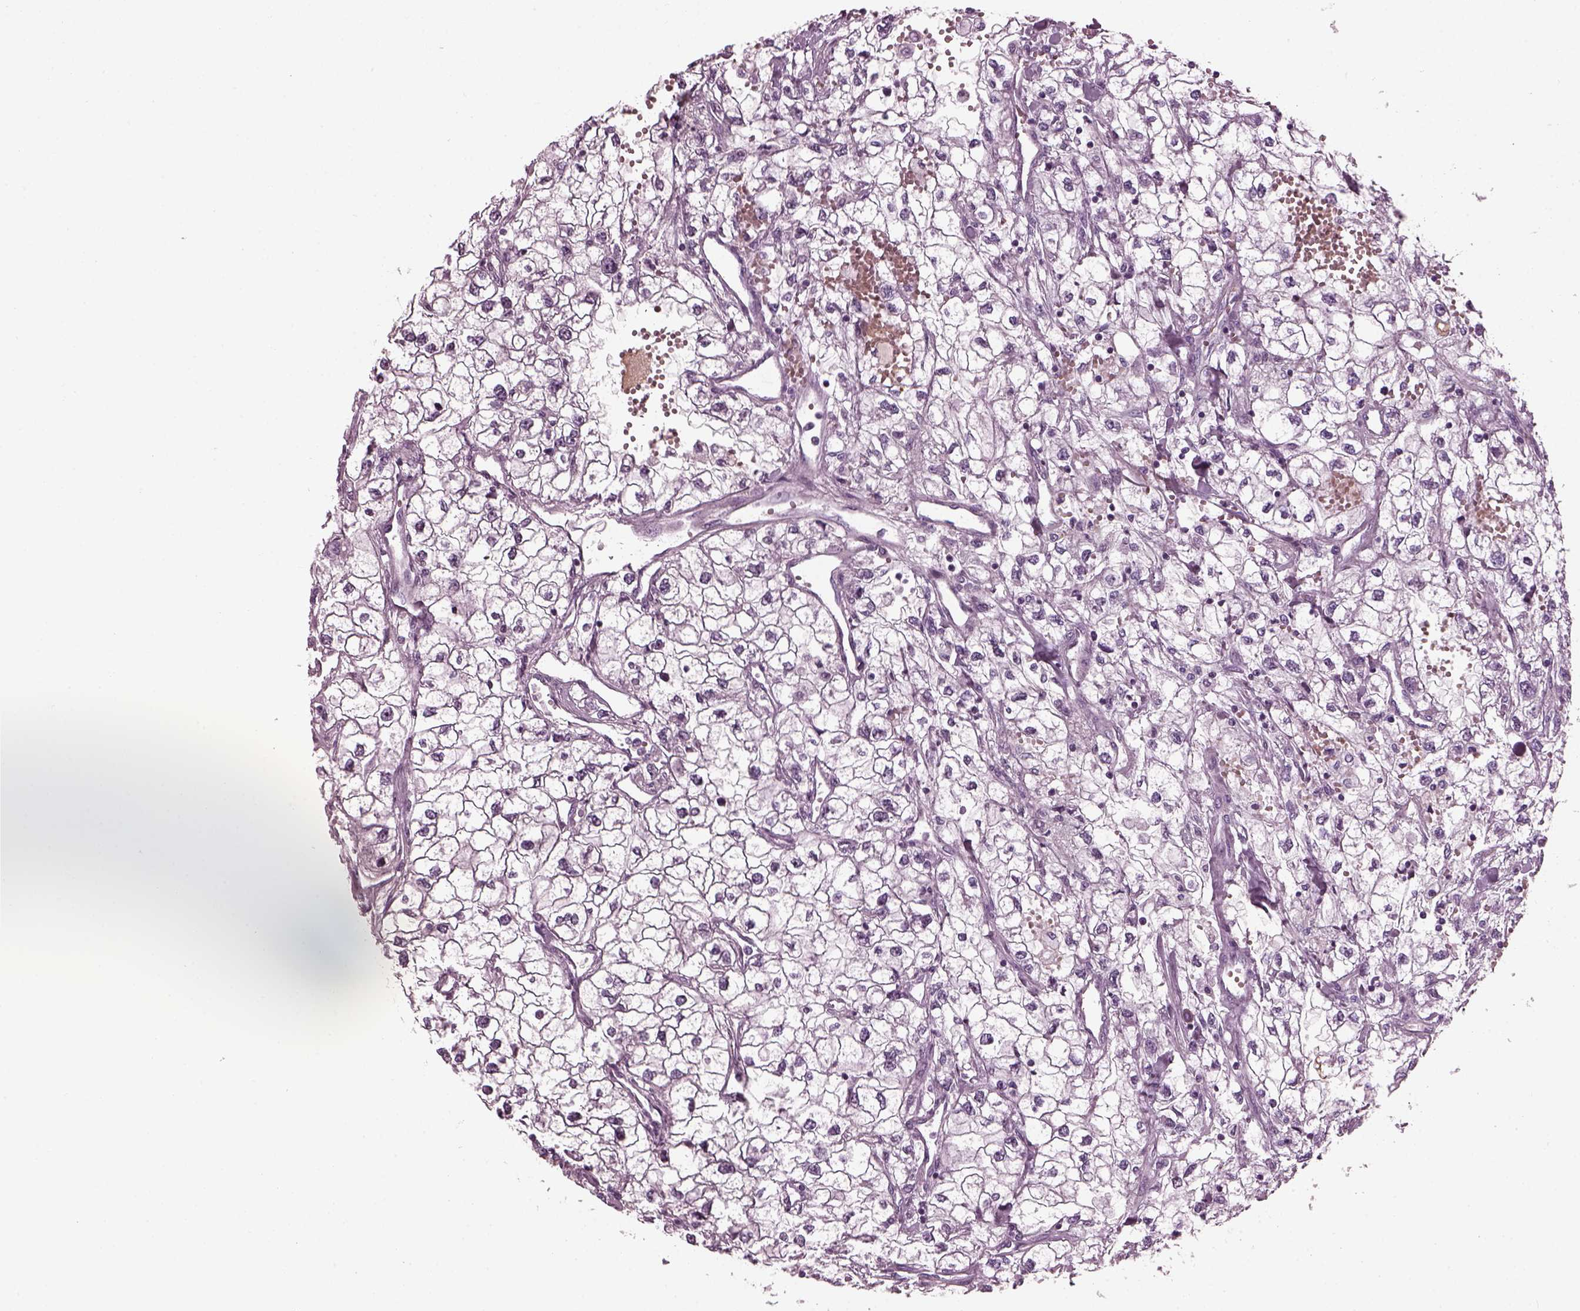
{"staining": {"intensity": "negative", "quantity": "none", "location": "none"}, "tissue": "renal cancer", "cell_type": "Tumor cells", "image_type": "cancer", "snomed": [{"axis": "morphology", "description": "Adenocarcinoma, NOS"}, {"axis": "topography", "description": "Kidney"}], "caption": "This image is of renal cancer stained with immunohistochemistry to label a protein in brown with the nuclei are counter-stained blue. There is no positivity in tumor cells.", "gene": "DPYSL5", "patient": {"sex": "male", "age": 59}}